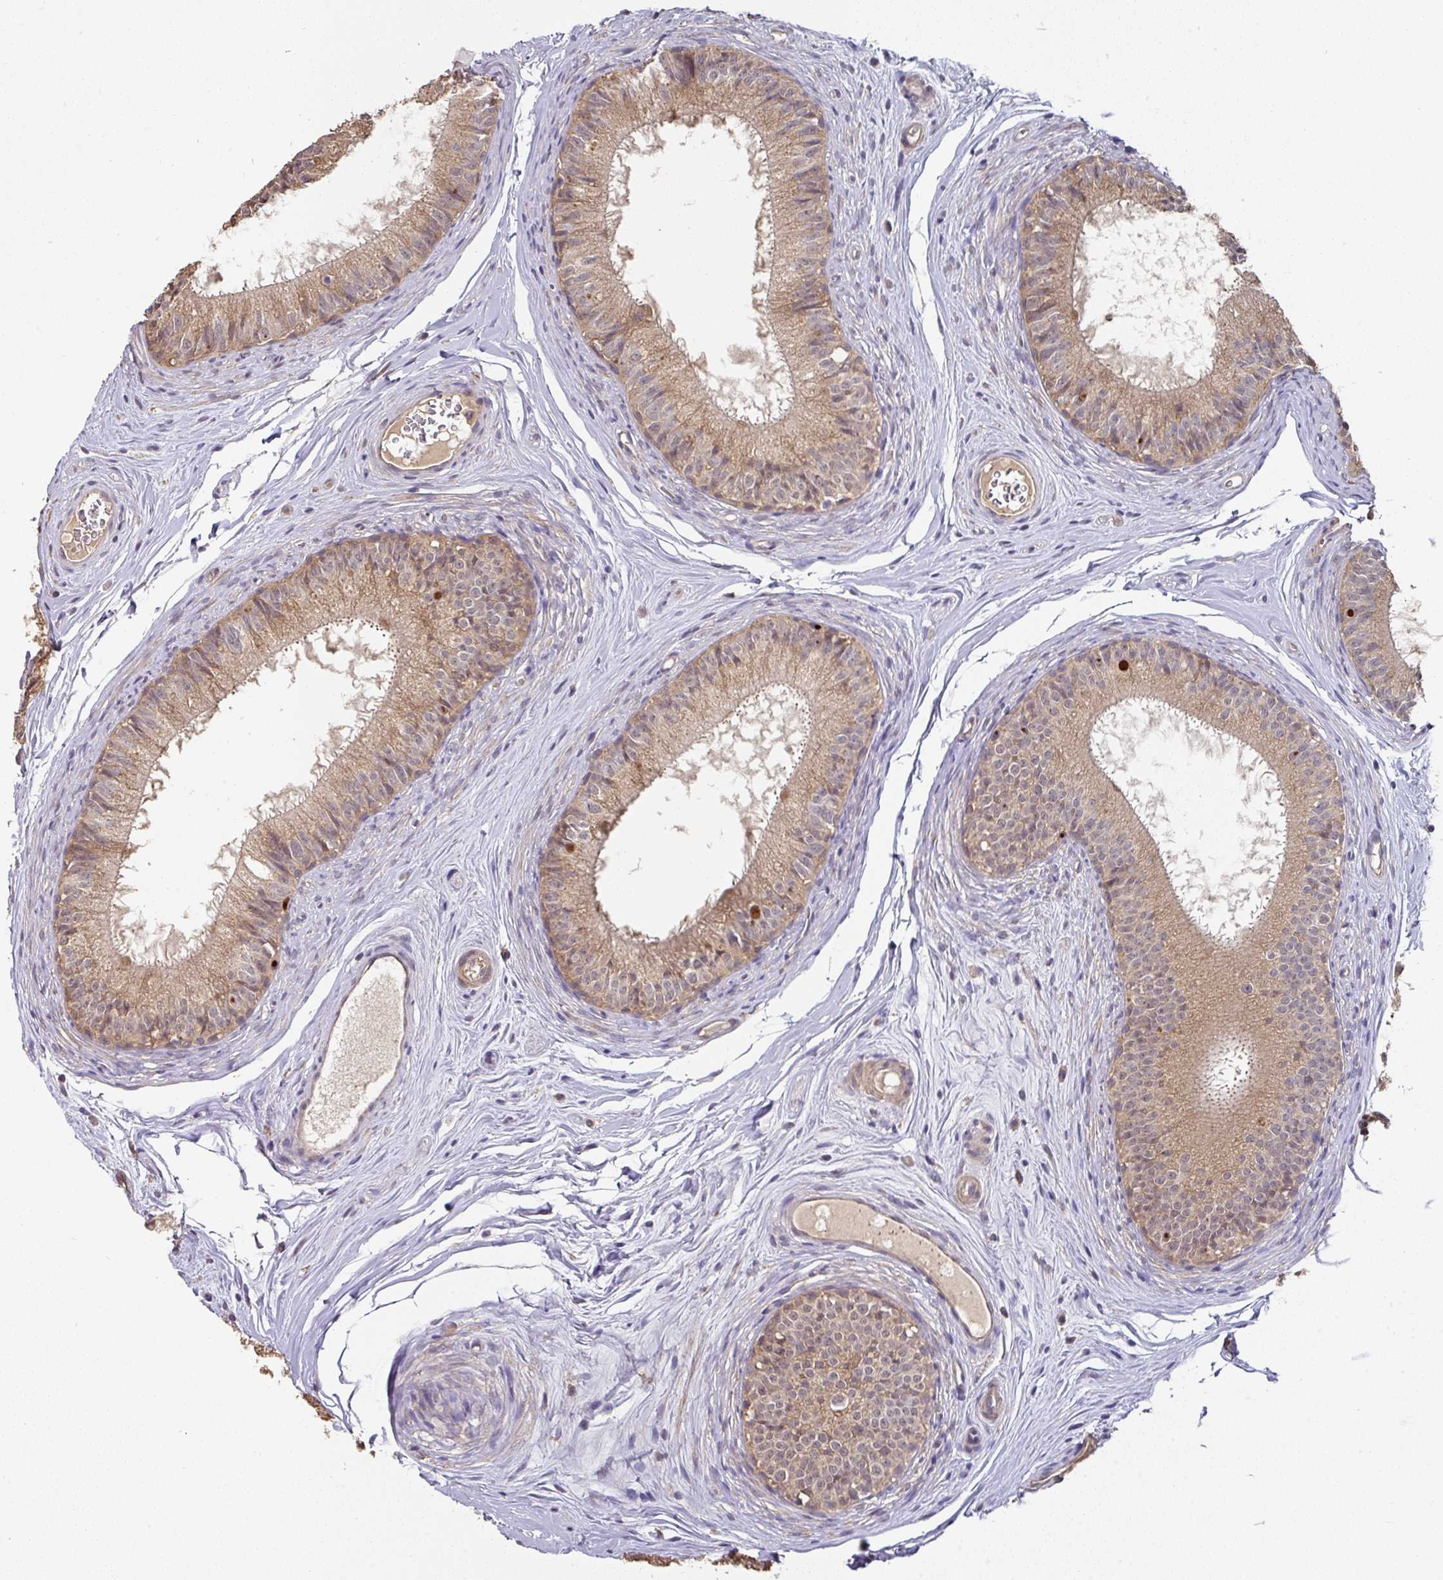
{"staining": {"intensity": "moderate", "quantity": ">75%", "location": "cytoplasmic/membranous"}, "tissue": "epididymis", "cell_type": "Glandular cells", "image_type": "normal", "snomed": [{"axis": "morphology", "description": "Normal tissue, NOS"}, {"axis": "topography", "description": "Epididymis"}], "caption": "Immunohistochemistry (IHC) staining of benign epididymis, which demonstrates medium levels of moderate cytoplasmic/membranous expression in approximately >75% of glandular cells indicating moderate cytoplasmic/membranous protein staining. The staining was performed using DAB (brown) for protein detection and nuclei were counterstained in hematoxylin (blue).", "gene": "ACVR2B", "patient": {"sex": "male", "age": 25}}